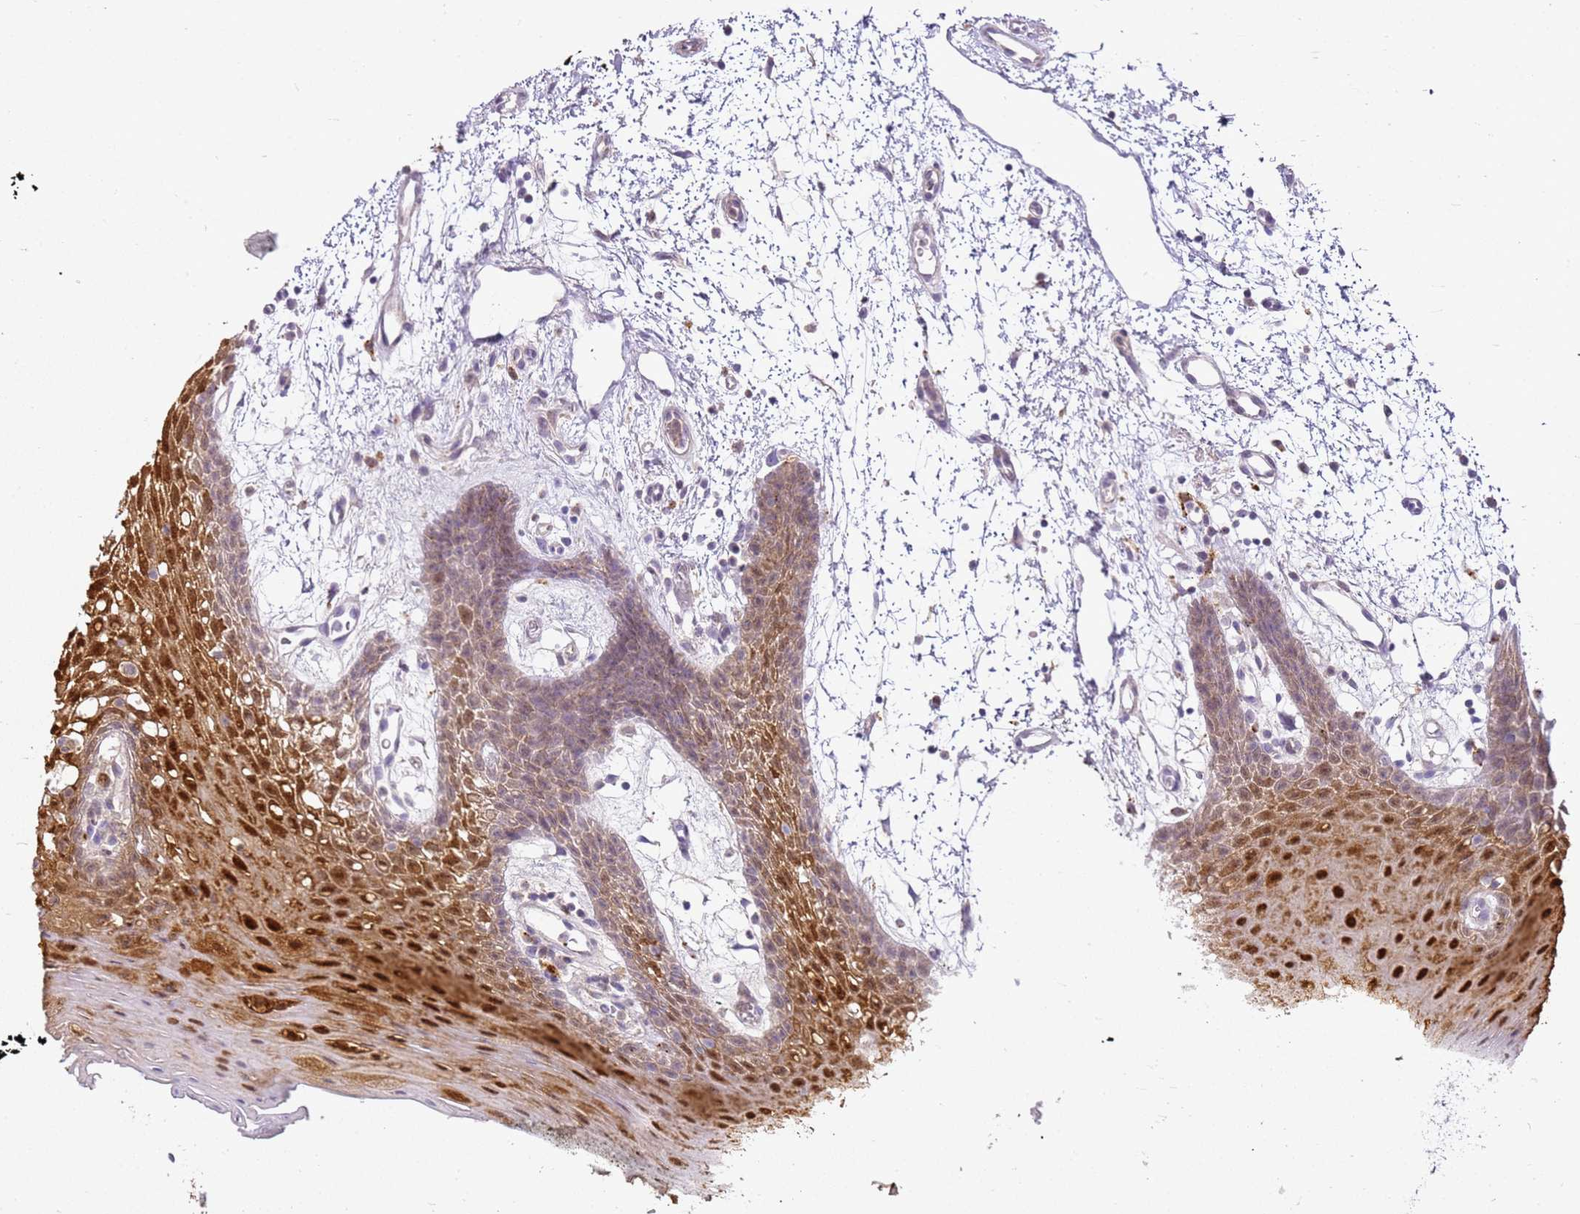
{"staining": {"intensity": "strong", "quantity": "25%-75%", "location": "cytoplasmic/membranous,nuclear"}, "tissue": "oral mucosa", "cell_type": "Squamous epithelial cells", "image_type": "normal", "snomed": [{"axis": "morphology", "description": "Normal tissue, NOS"}, {"axis": "topography", "description": "Oral tissue"}, {"axis": "topography", "description": "Tounge, NOS"}], "caption": "Protein staining by immunohistochemistry reveals strong cytoplasmic/membranous,nuclear staining in approximately 25%-75% of squamous epithelial cells in normal oral mucosa.", "gene": "CSTA", "patient": {"sex": "female", "age": 59}}